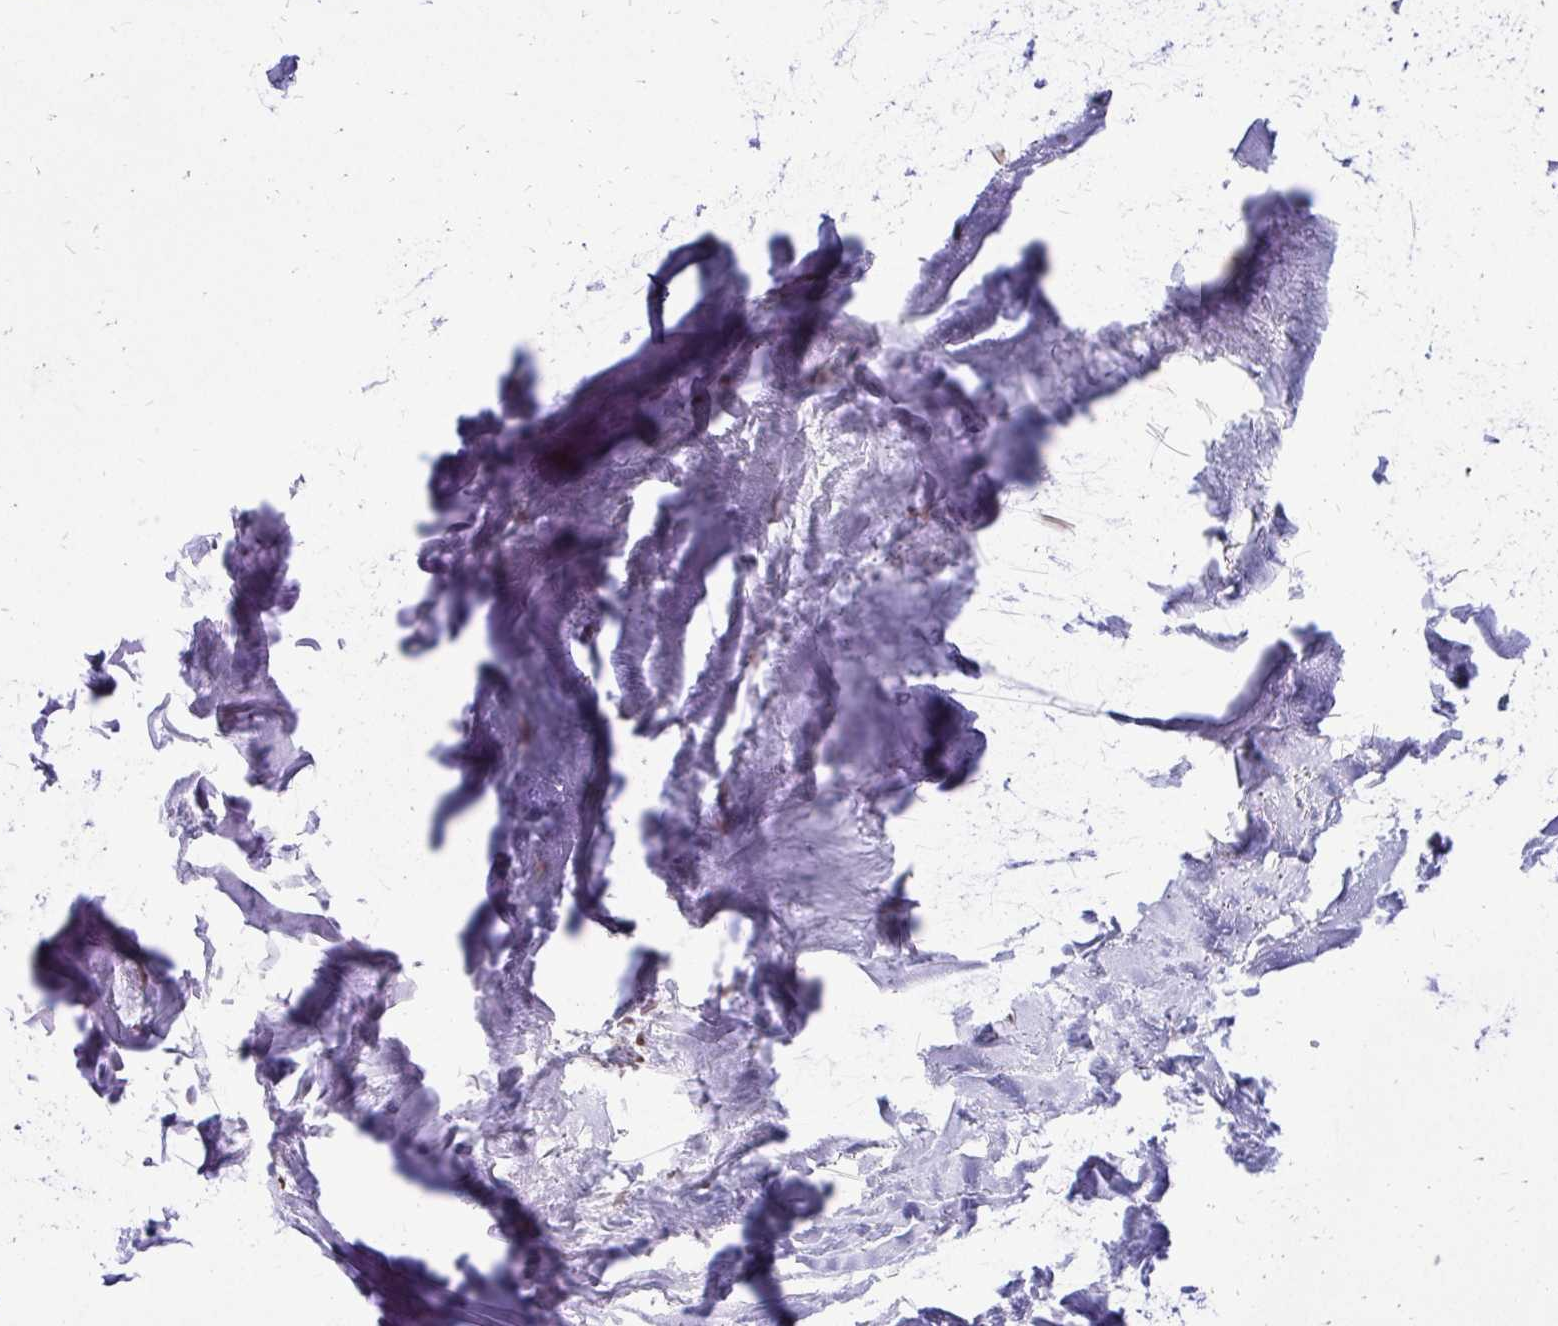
{"staining": {"intensity": "negative", "quantity": "none", "location": "none"}, "tissue": "adipose tissue", "cell_type": "Adipocytes", "image_type": "normal", "snomed": [{"axis": "morphology", "description": "Normal tissue, NOS"}, {"axis": "topography", "description": "Cartilage tissue"}, {"axis": "topography", "description": "Bronchus"}], "caption": "This is an immunohistochemistry image of benign human adipose tissue. There is no expression in adipocytes.", "gene": "BANF1", "patient": {"sex": "female", "age": 79}}